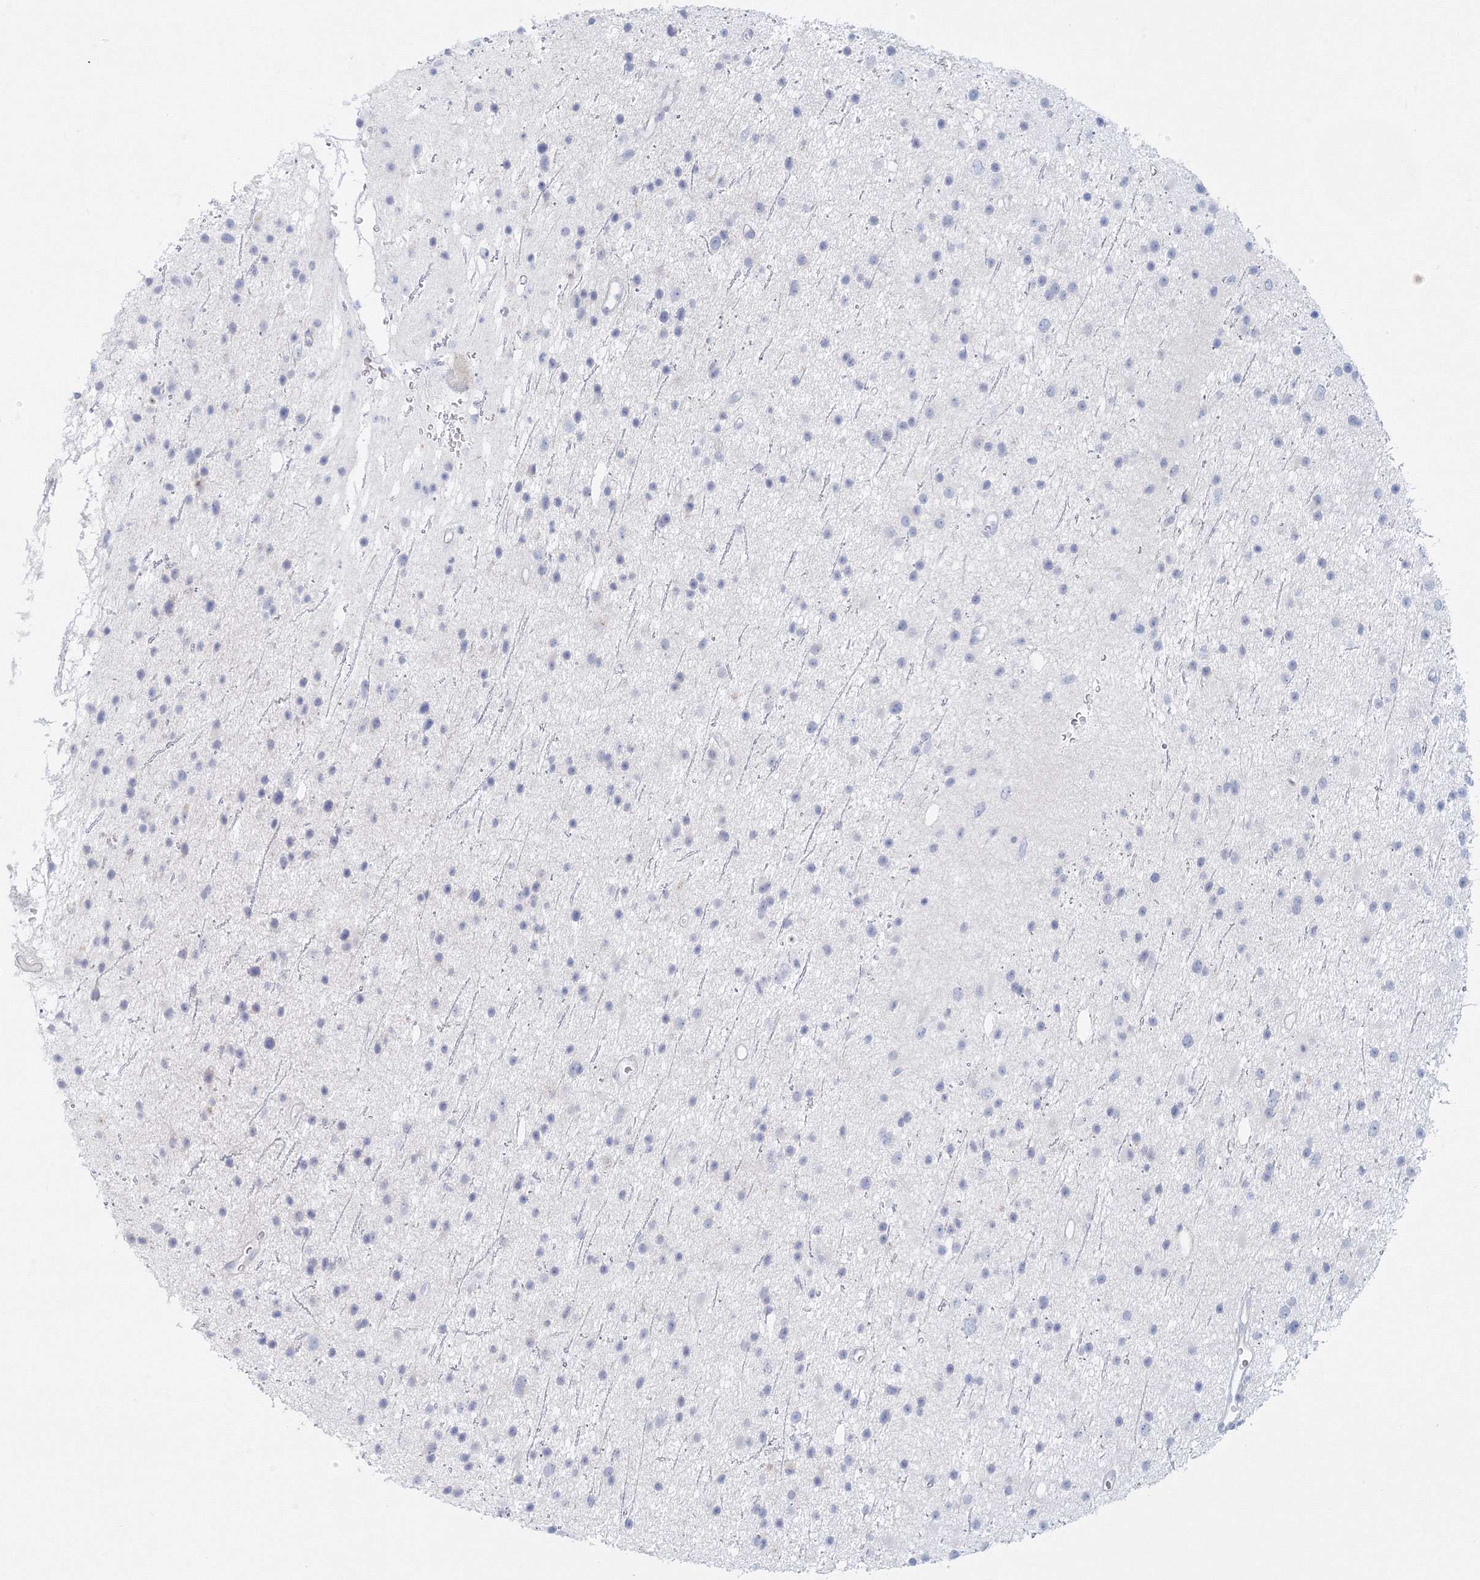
{"staining": {"intensity": "negative", "quantity": "none", "location": "none"}, "tissue": "glioma", "cell_type": "Tumor cells", "image_type": "cancer", "snomed": [{"axis": "morphology", "description": "Glioma, malignant, Low grade"}, {"axis": "topography", "description": "Cerebral cortex"}], "caption": "Immunohistochemical staining of human glioma demonstrates no significant staining in tumor cells. (DAB IHC, high magnification).", "gene": "VSIG1", "patient": {"sex": "female", "age": 39}}